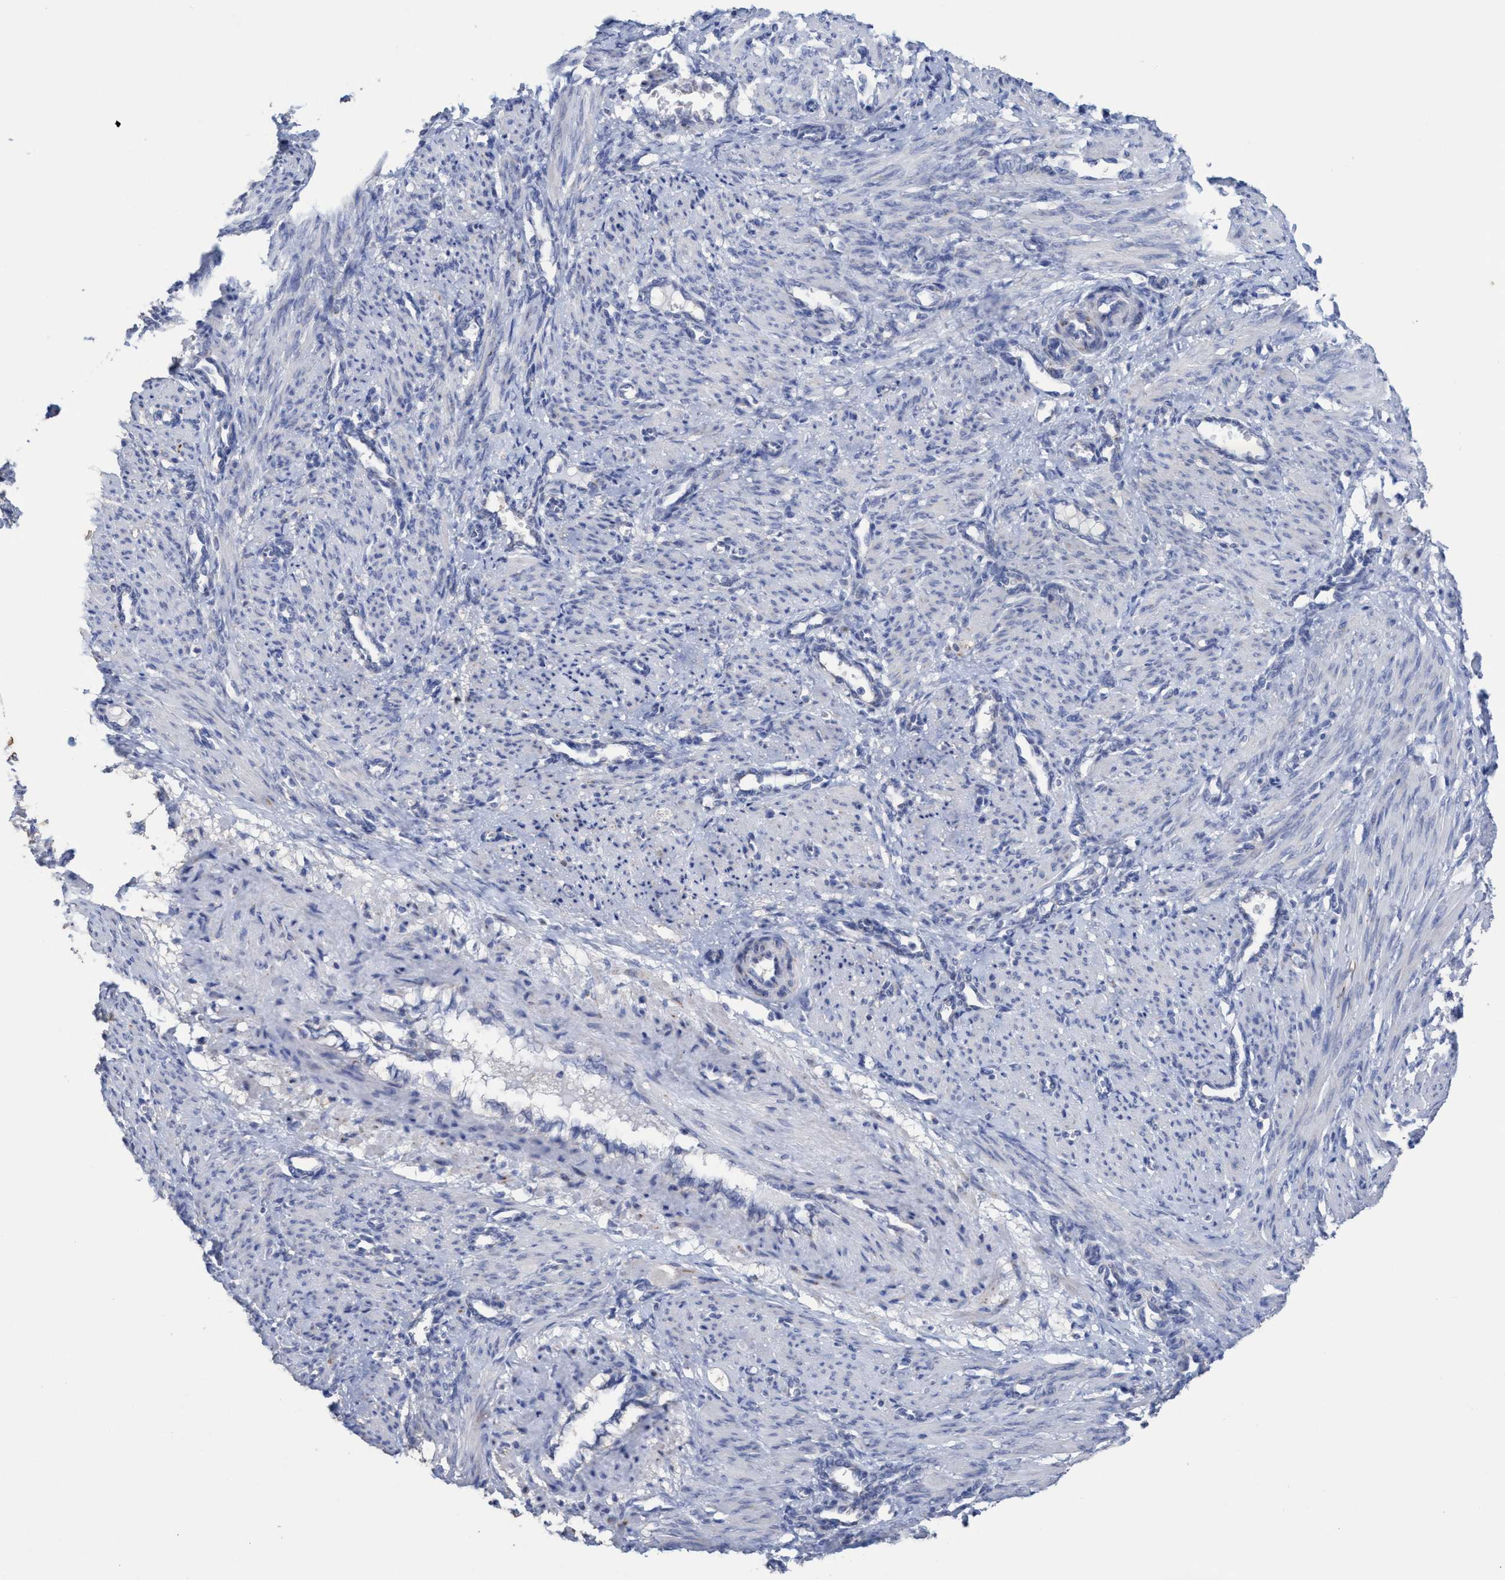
{"staining": {"intensity": "negative", "quantity": "none", "location": "none"}, "tissue": "smooth muscle", "cell_type": "Smooth muscle cells", "image_type": "normal", "snomed": [{"axis": "morphology", "description": "Normal tissue, NOS"}, {"axis": "topography", "description": "Endometrium"}], "caption": "The image reveals no staining of smooth muscle cells in benign smooth muscle. Nuclei are stained in blue.", "gene": "RSAD1", "patient": {"sex": "female", "age": 33}}